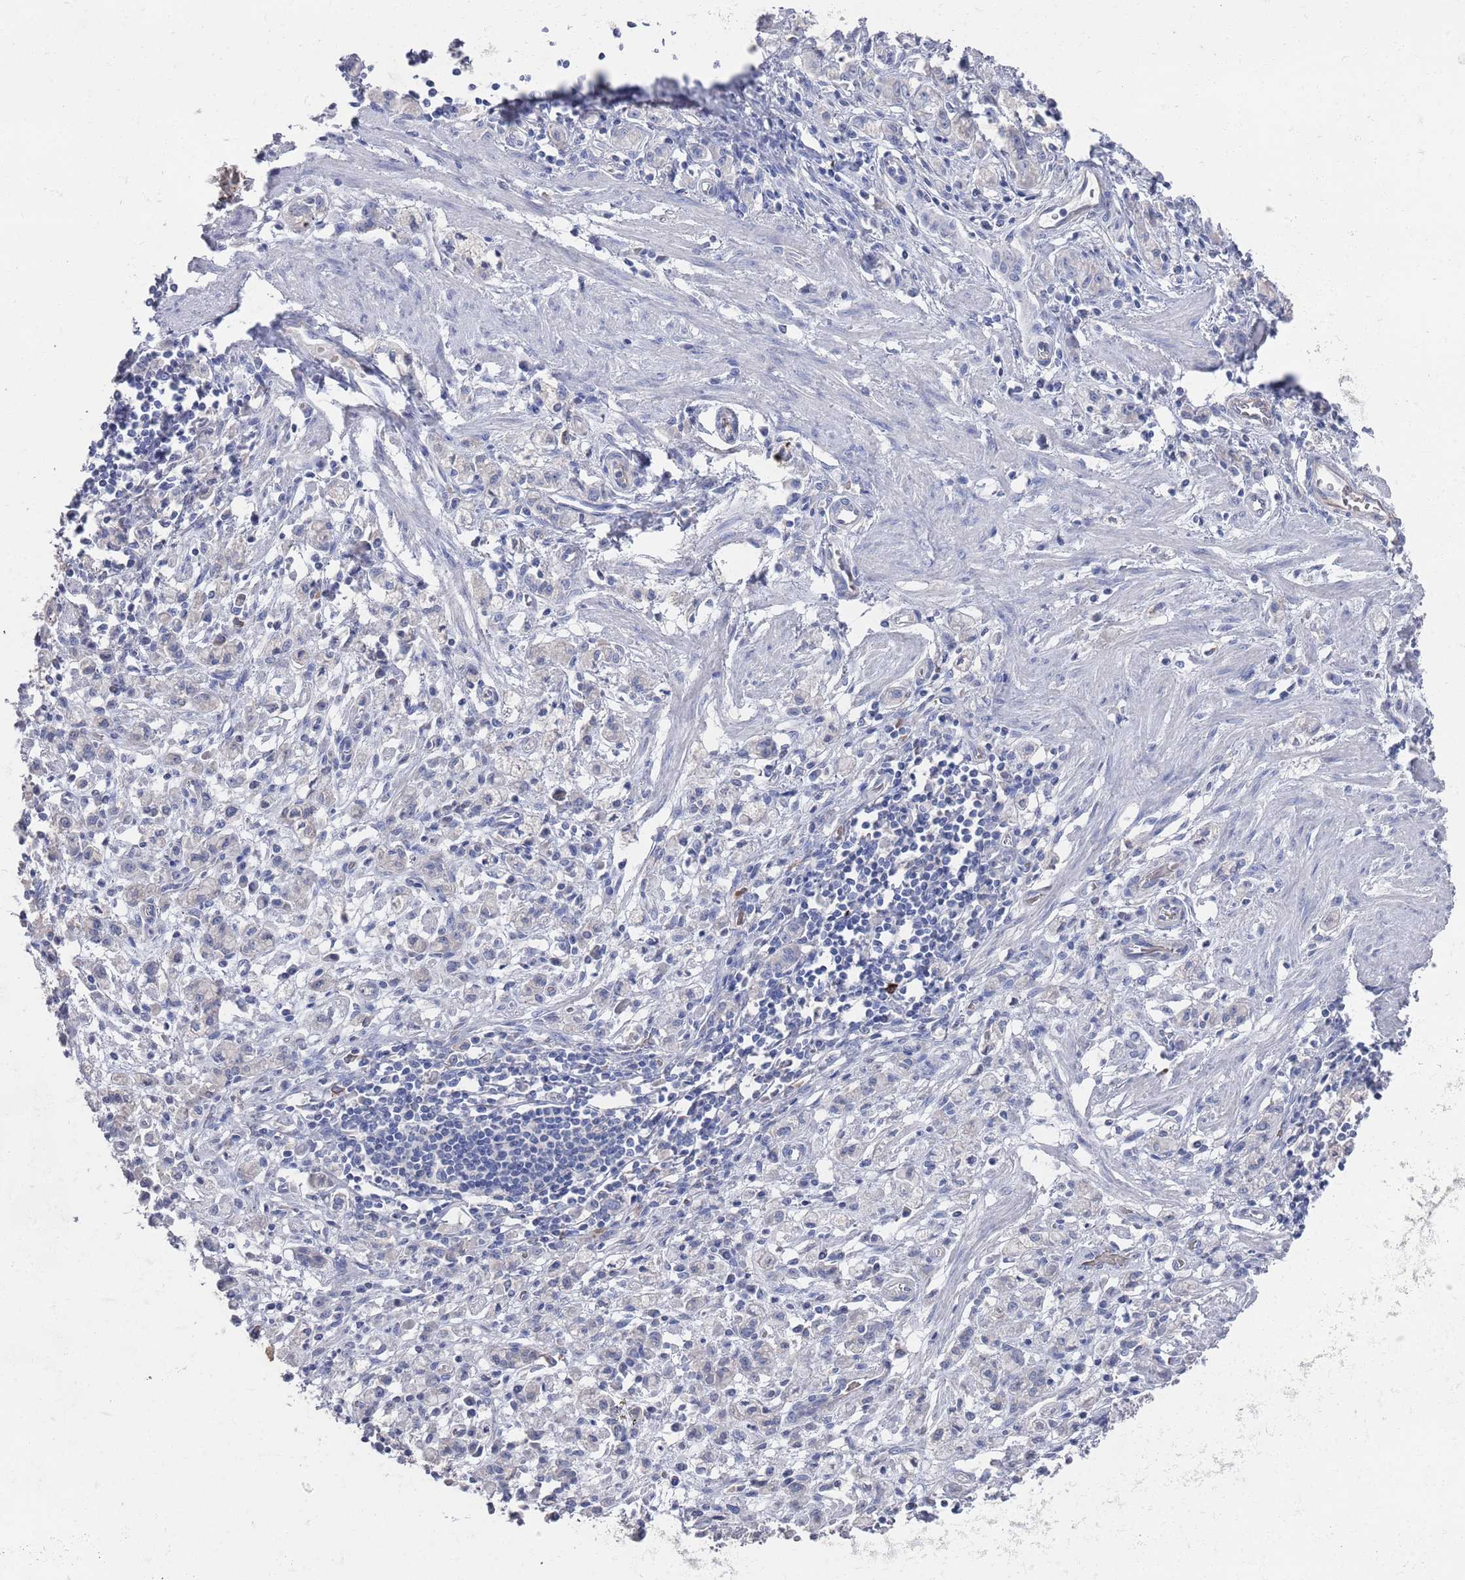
{"staining": {"intensity": "negative", "quantity": "none", "location": "none"}, "tissue": "stomach cancer", "cell_type": "Tumor cells", "image_type": "cancer", "snomed": [{"axis": "morphology", "description": "Adenocarcinoma, NOS"}, {"axis": "topography", "description": "Stomach"}], "caption": "Tumor cells are negative for brown protein staining in stomach cancer (adenocarcinoma). The staining was performed using DAB (3,3'-diaminobenzidine) to visualize the protein expression in brown, while the nuclei were stained in blue with hematoxylin (Magnification: 20x).", "gene": "TMCO3", "patient": {"sex": "male", "age": 77}}